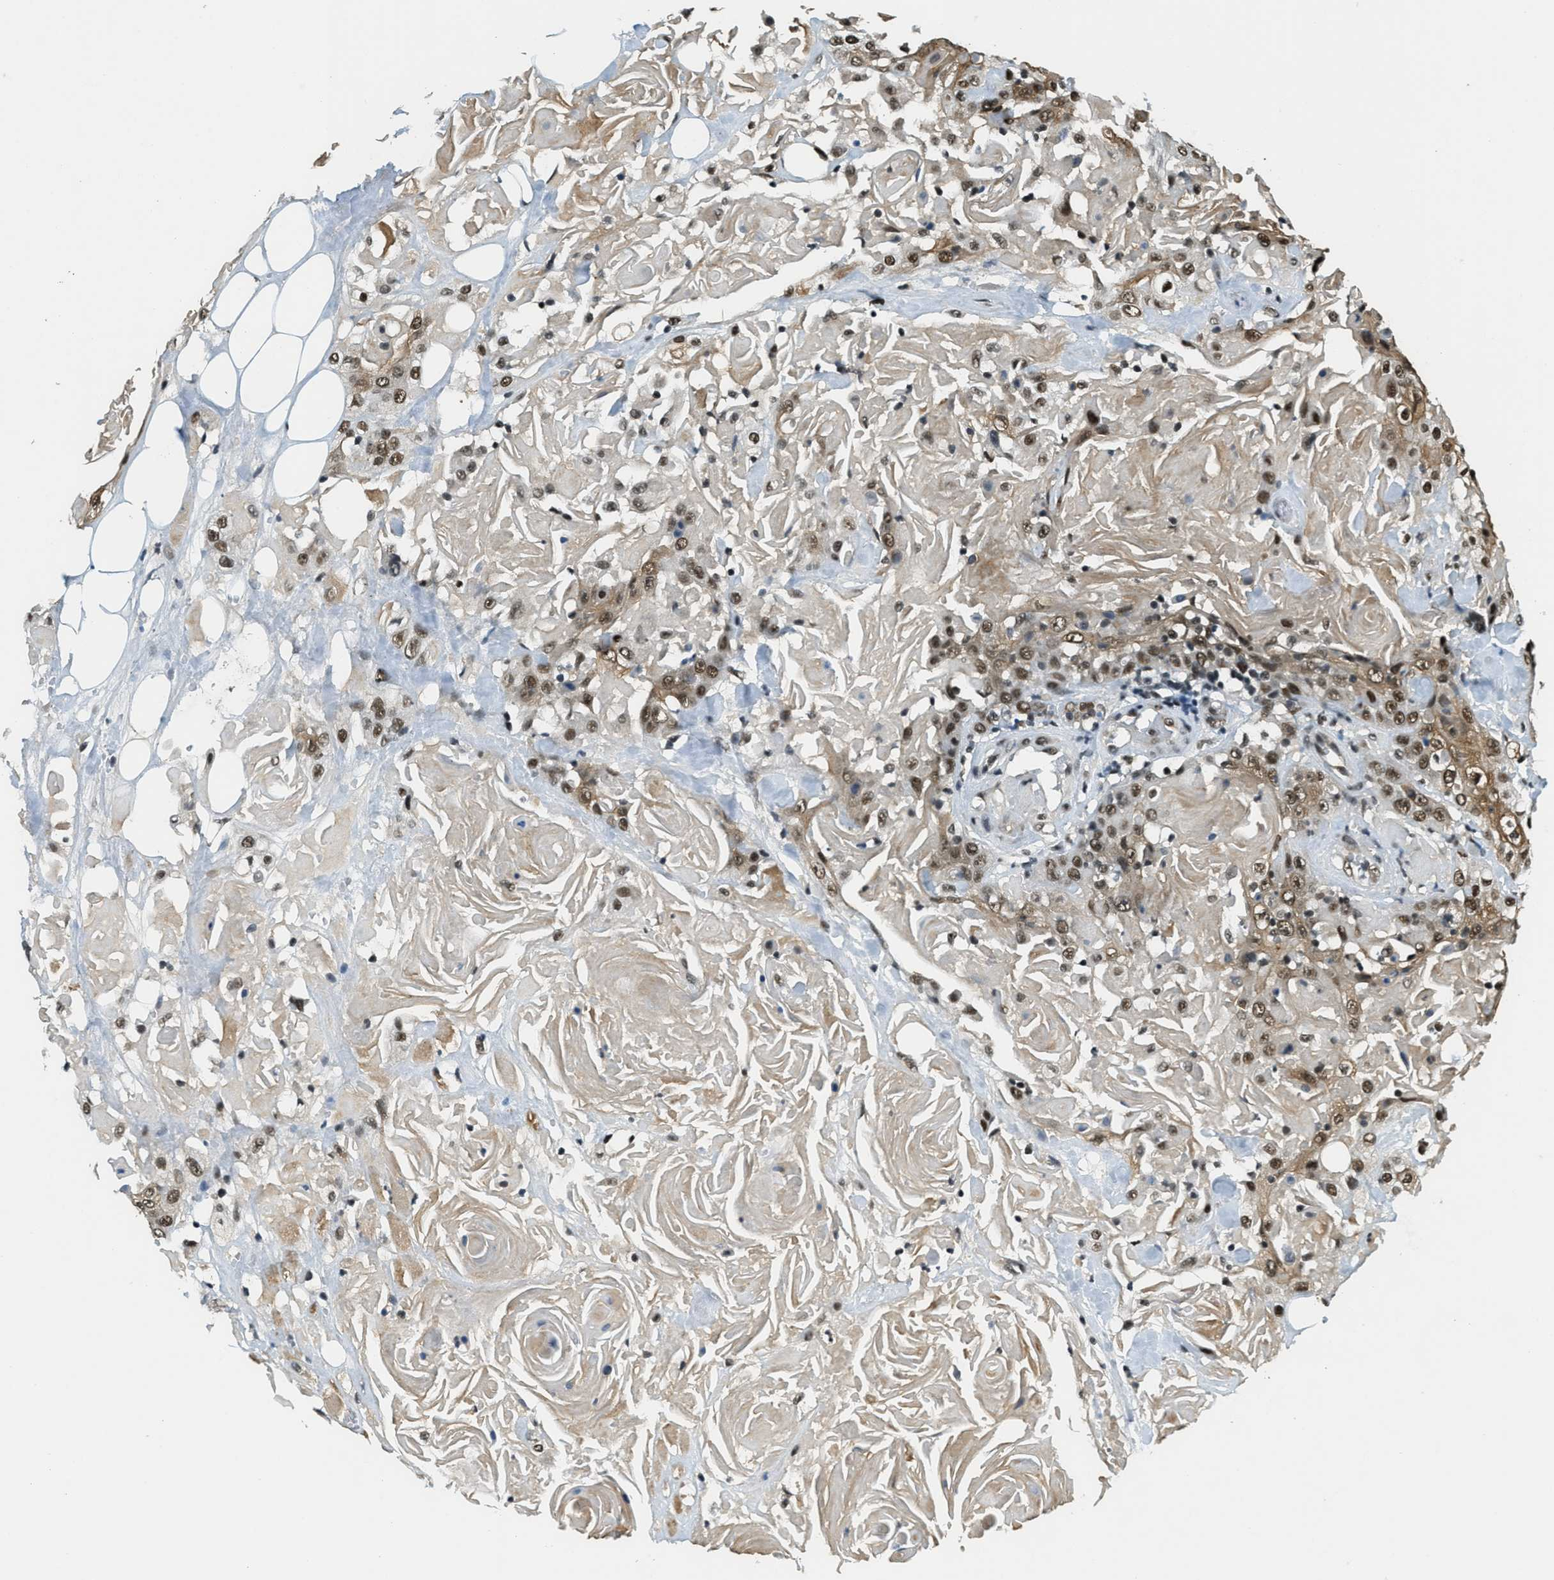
{"staining": {"intensity": "moderate", "quantity": ">75%", "location": "cytoplasmic/membranous,nuclear"}, "tissue": "head and neck cancer", "cell_type": "Tumor cells", "image_type": "cancer", "snomed": [{"axis": "morphology", "description": "Squamous cell carcinoma, NOS"}, {"axis": "topography", "description": "Head-Neck"}], "caption": "Head and neck squamous cell carcinoma was stained to show a protein in brown. There is medium levels of moderate cytoplasmic/membranous and nuclear positivity in about >75% of tumor cells. The staining was performed using DAB (3,3'-diaminobenzidine), with brown indicating positive protein expression. Nuclei are stained blue with hematoxylin.", "gene": "ZNF148", "patient": {"sex": "female", "age": 84}}